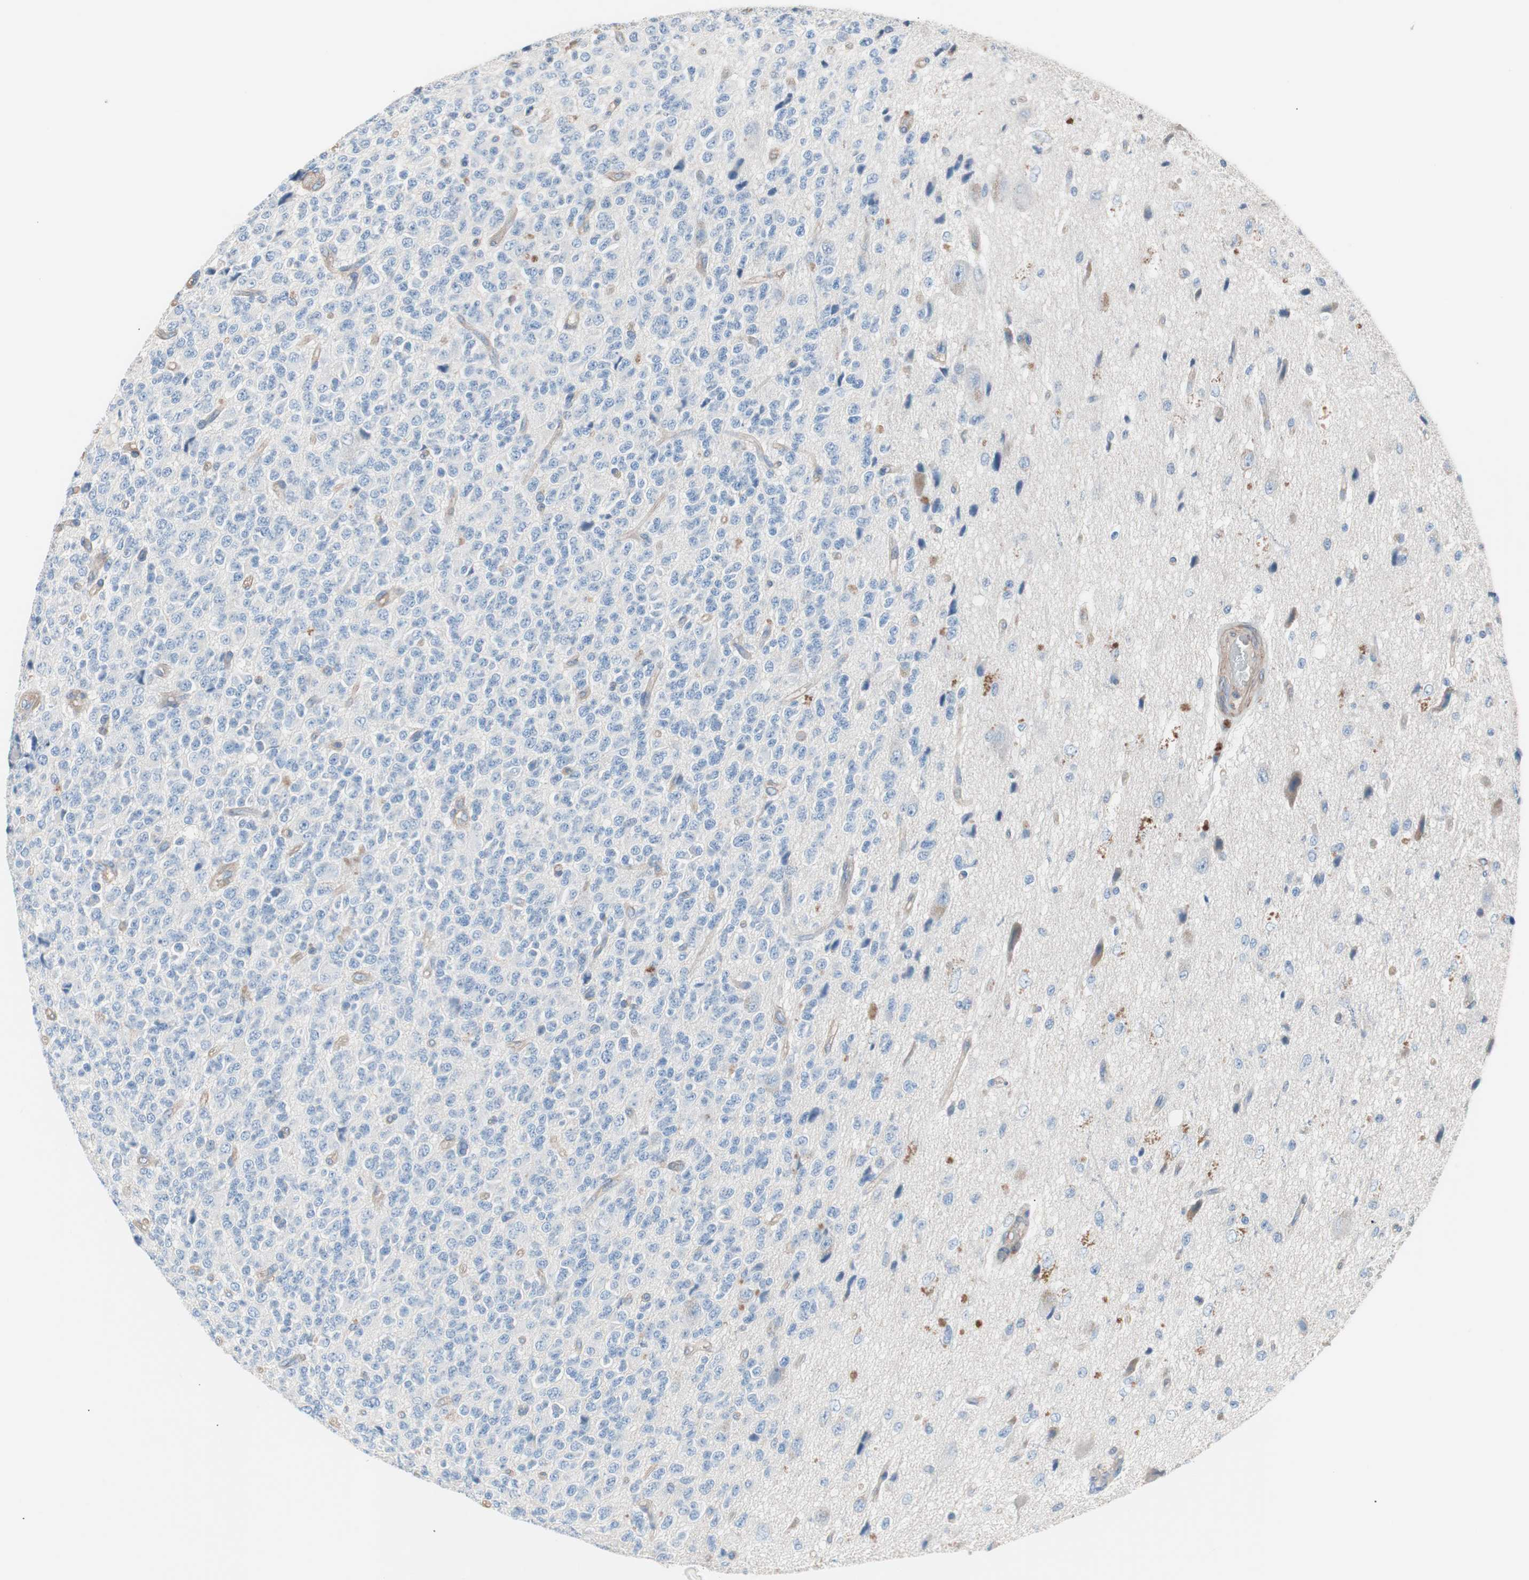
{"staining": {"intensity": "negative", "quantity": "none", "location": "none"}, "tissue": "glioma", "cell_type": "Tumor cells", "image_type": "cancer", "snomed": [{"axis": "morphology", "description": "Glioma, malignant, High grade"}, {"axis": "topography", "description": "pancreas cauda"}], "caption": "The micrograph exhibits no staining of tumor cells in glioma. (Stains: DAB (3,3'-diaminobenzidine) immunohistochemistry with hematoxylin counter stain, Microscopy: brightfield microscopy at high magnification).", "gene": "GPR160", "patient": {"sex": "male", "age": 60}}